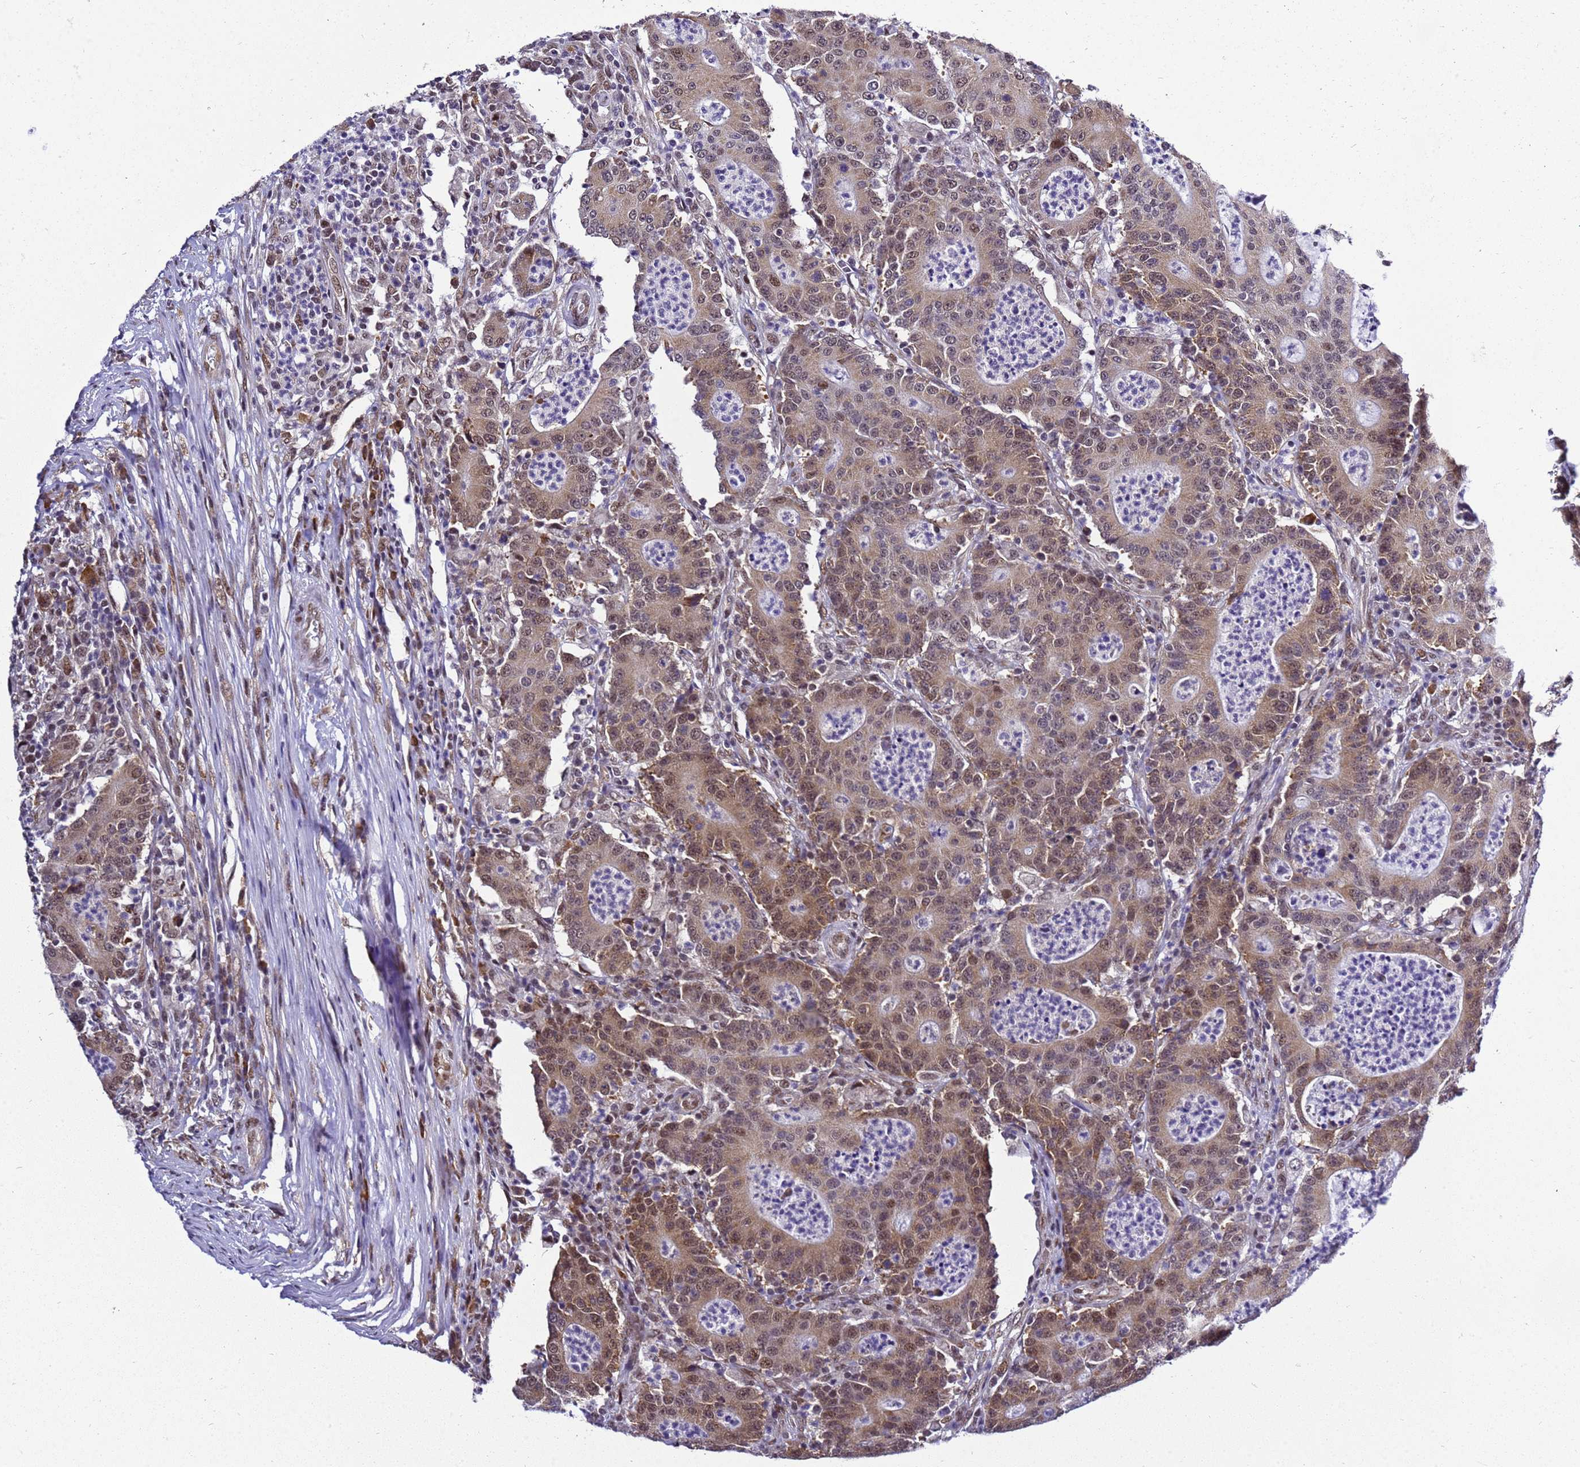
{"staining": {"intensity": "moderate", "quantity": ">75%", "location": "cytoplasmic/membranous,nuclear"}, "tissue": "colorectal cancer", "cell_type": "Tumor cells", "image_type": "cancer", "snomed": [{"axis": "morphology", "description": "Adenocarcinoma, NOS"}, {"axis": "topography", "description": "Colon"}], "caption": "A brown stain labels moderate cytoplasmic/membranous and nuclear expression of a protein in adenocarcinoma (colorectal) tumor cells. (Brightfield microscopy of DAB IHC at high magnification).", "gene": "SMN1", "patient": {"sex": "male", "age": 83}}